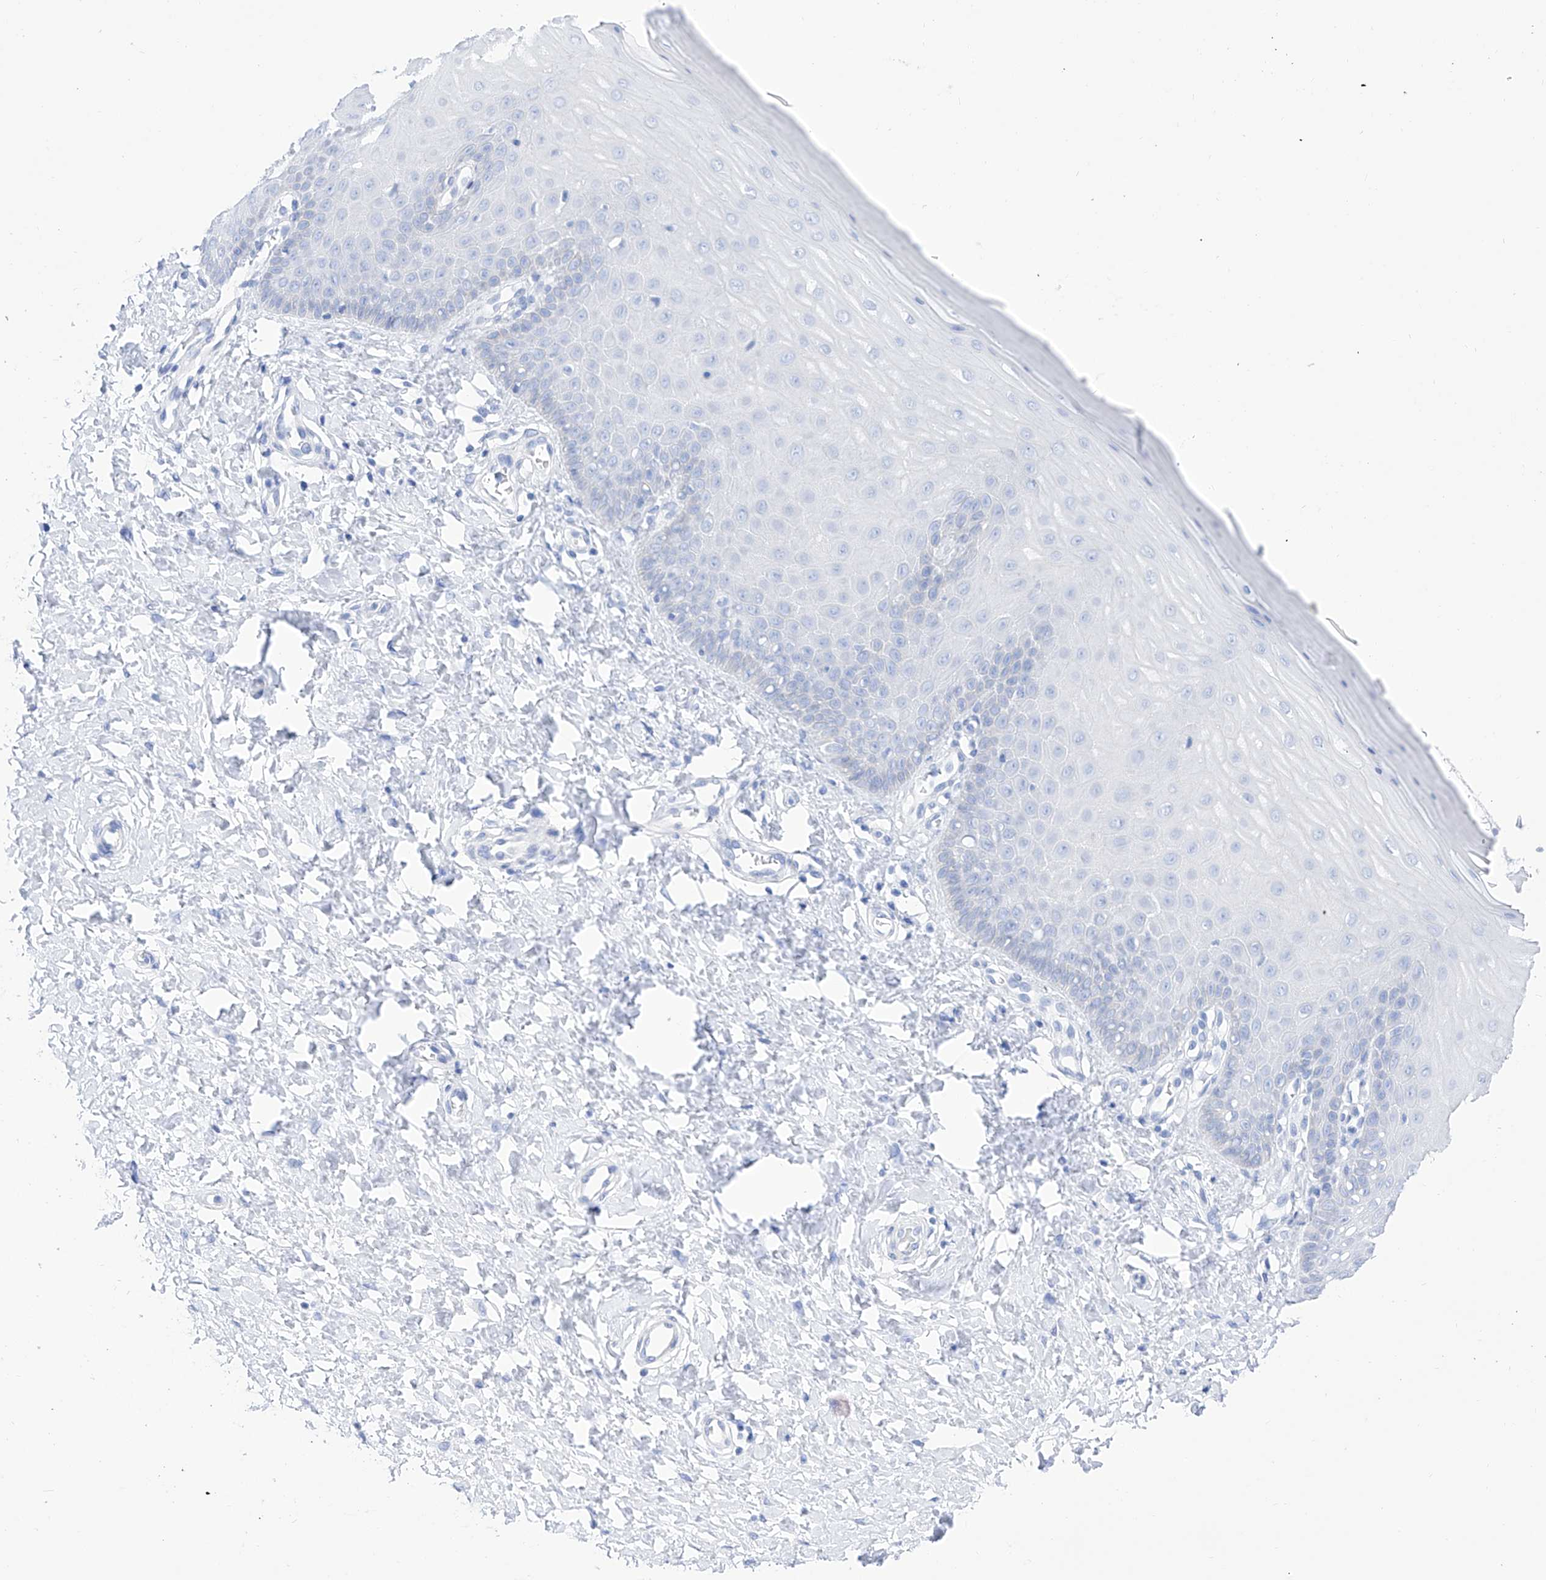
{"staining": {"intensity": "negative", "quantity": "none", "location": "none"}, "tissue": "cervix", "cell_type": "Glandular cells", "image_type": "normal", "snomed": [{"axis": "morphology", "description": "Normal tissue, NOS"}, {"axis": "topography", "description": "Cervix"}], "caption": "Immunohistochemistry (IHC) photomicrograph of normal cervix: human cervix stained with DAB shows no significant protein positivity in glandular cells. (Brightfield microscopy of DAB (3,3'-diaminobenzidine) IHC at high magnification).", "gene": "TRPC7", "patient": {"sex": "female", "age": 55}}